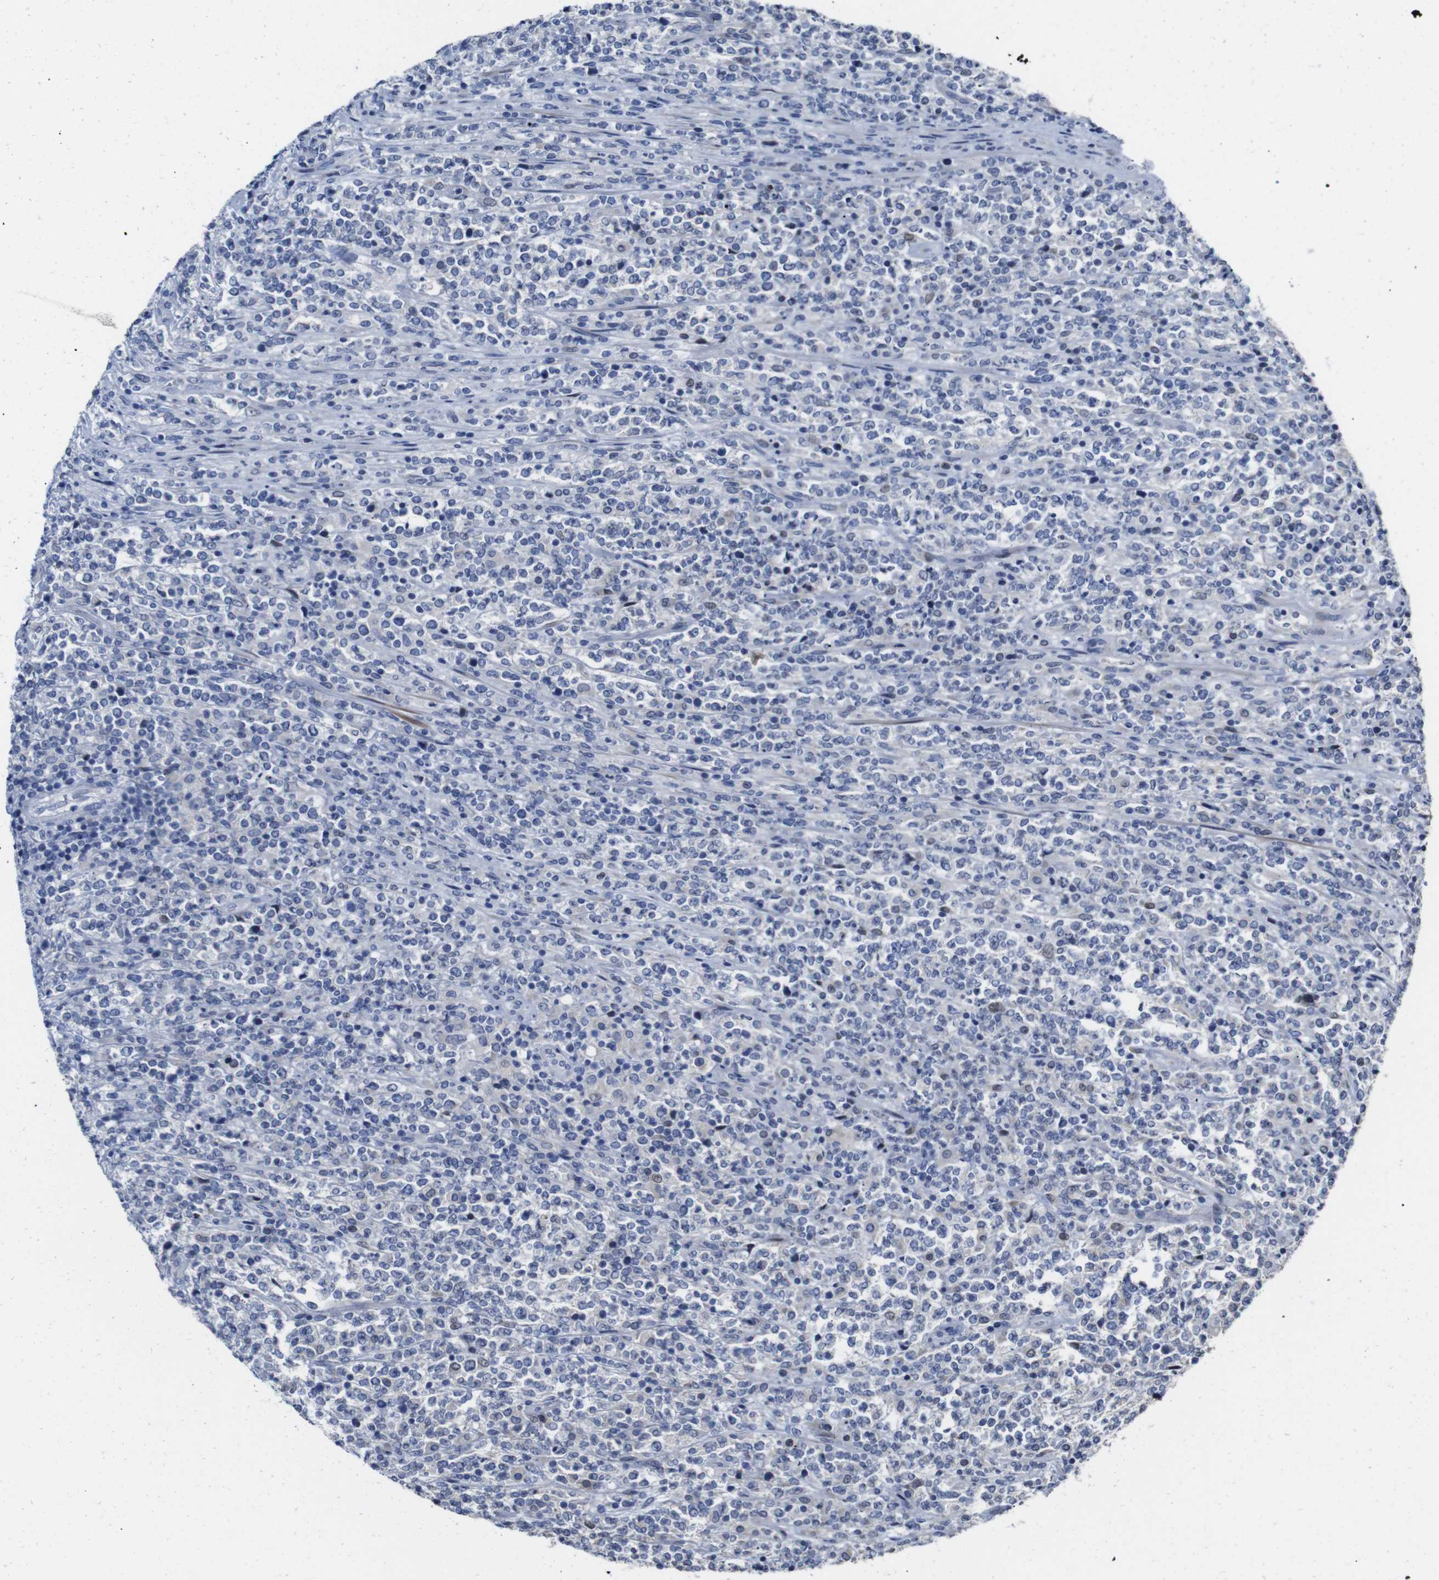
{"staining": {"intensity": "weak", "quantity": "<25%", "location": "nuclear"}, "tissue": "lymphoma", "cell_type": "Tumor cells", "image_type": "cancer", "snomed": [{"axis": "morphology", "description": "Malignant lymphoma, non-Hodgkin's type, High grade"}, {"axis": "topography", "description": "Soft tissue"}], "caption": "DAB (3,3'-diaminobenzidine) immunohistochemical staining of human lymphoma reveals no significant expression in tumor cells.", "gene": "TCEAL9", "patient": {"sex": "male", "age": 18}}